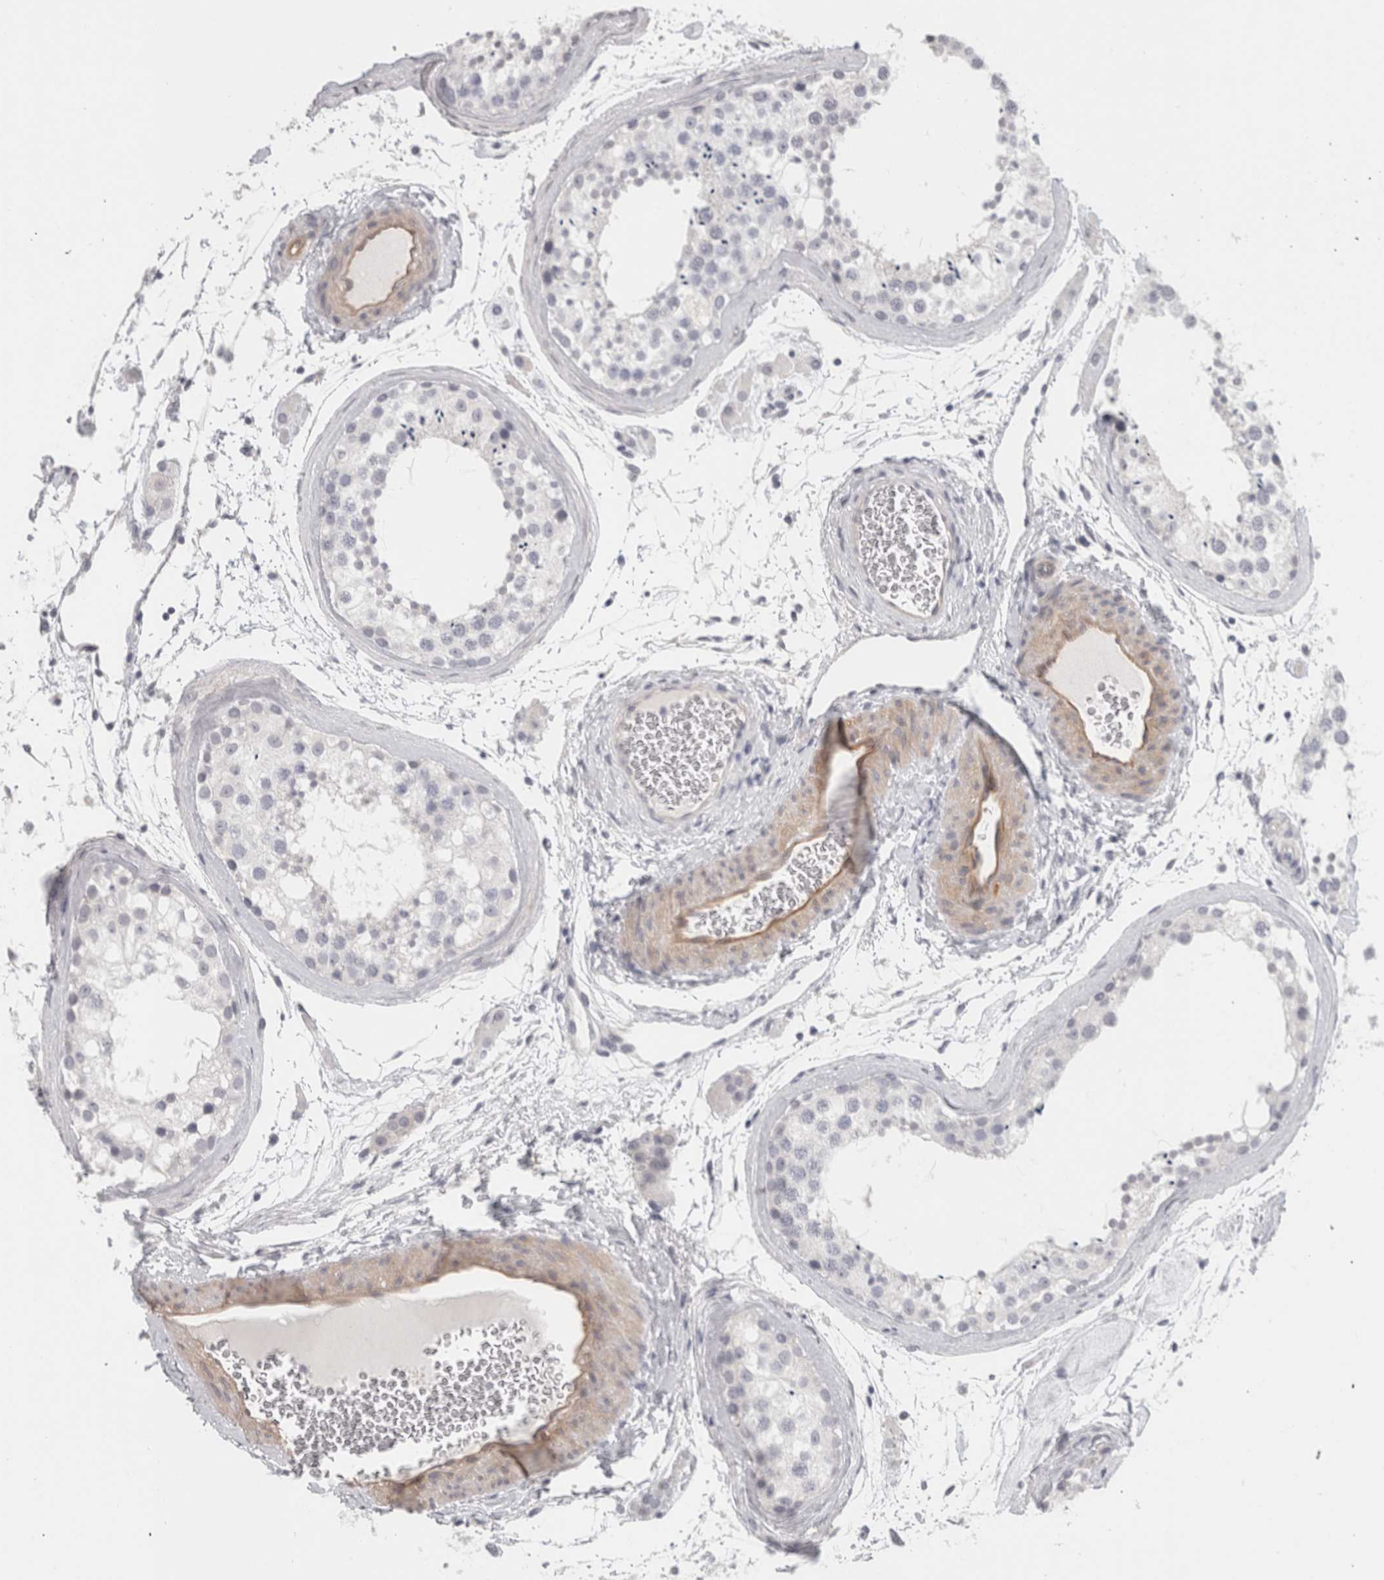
{"staining": {"intensity": "negative", "quantity": "none", "location": "none"}, "tissue": "testis", "cell_type": "Cells in seminiferous ducts", "image_type": "normal", "snomed": [{"axis": "morphology", "description": "Normal tissue, NOS"}, {"axis": "topography", "description": "Testis"}], "caption": "Testis was stained to show a protein in brown. There is no significant positivity in cells in seminiferous ducts. The staining was performed using DAB (3,3'-diaminobenzidine) to visualize the protein expression in brown, while the nuclei were stained in blue with hematoxylin (Magnification: 20x).", "gene": "FBLIM1", "patient": {"sex": "male", "age": 46}}